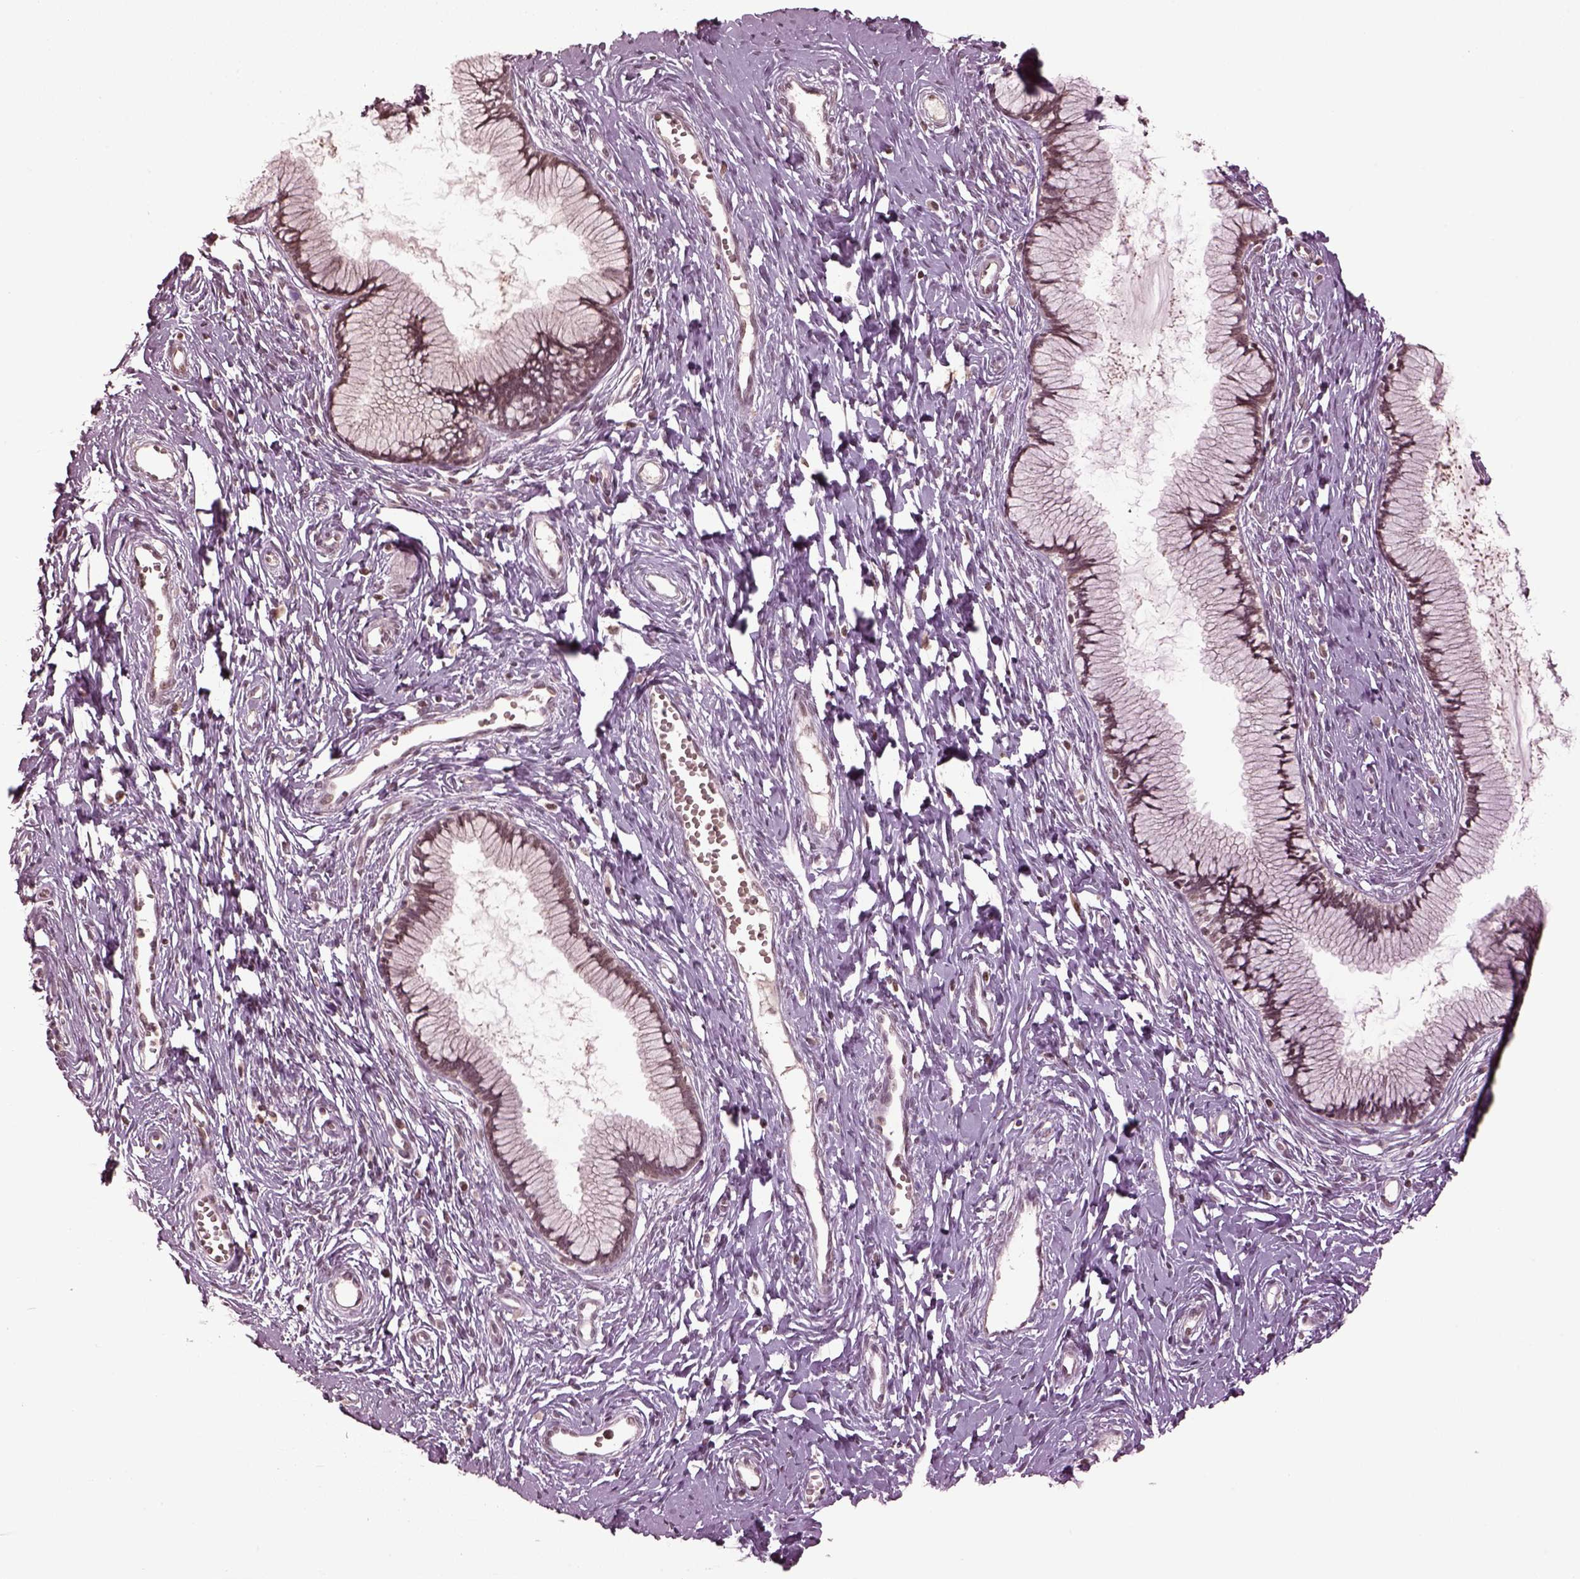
{"staining": {"intensity": "weak", "quantity": ">75%", "location": "nuclear"}, "tissue": "cervix", "cell_type": "Glandular cells", "image_type": "normal", "snomed": [{"axis": "morphology", "description": "Normal tissue, NOS"}, {"axis": "topography", "description": "Cervix"}], "caption": "A brown stain highlights weak nuclear positivity of a protein in glandular cells of benign cervix.", "gene": "GRM4", "patient": {"sex": "female", "age": 40}}